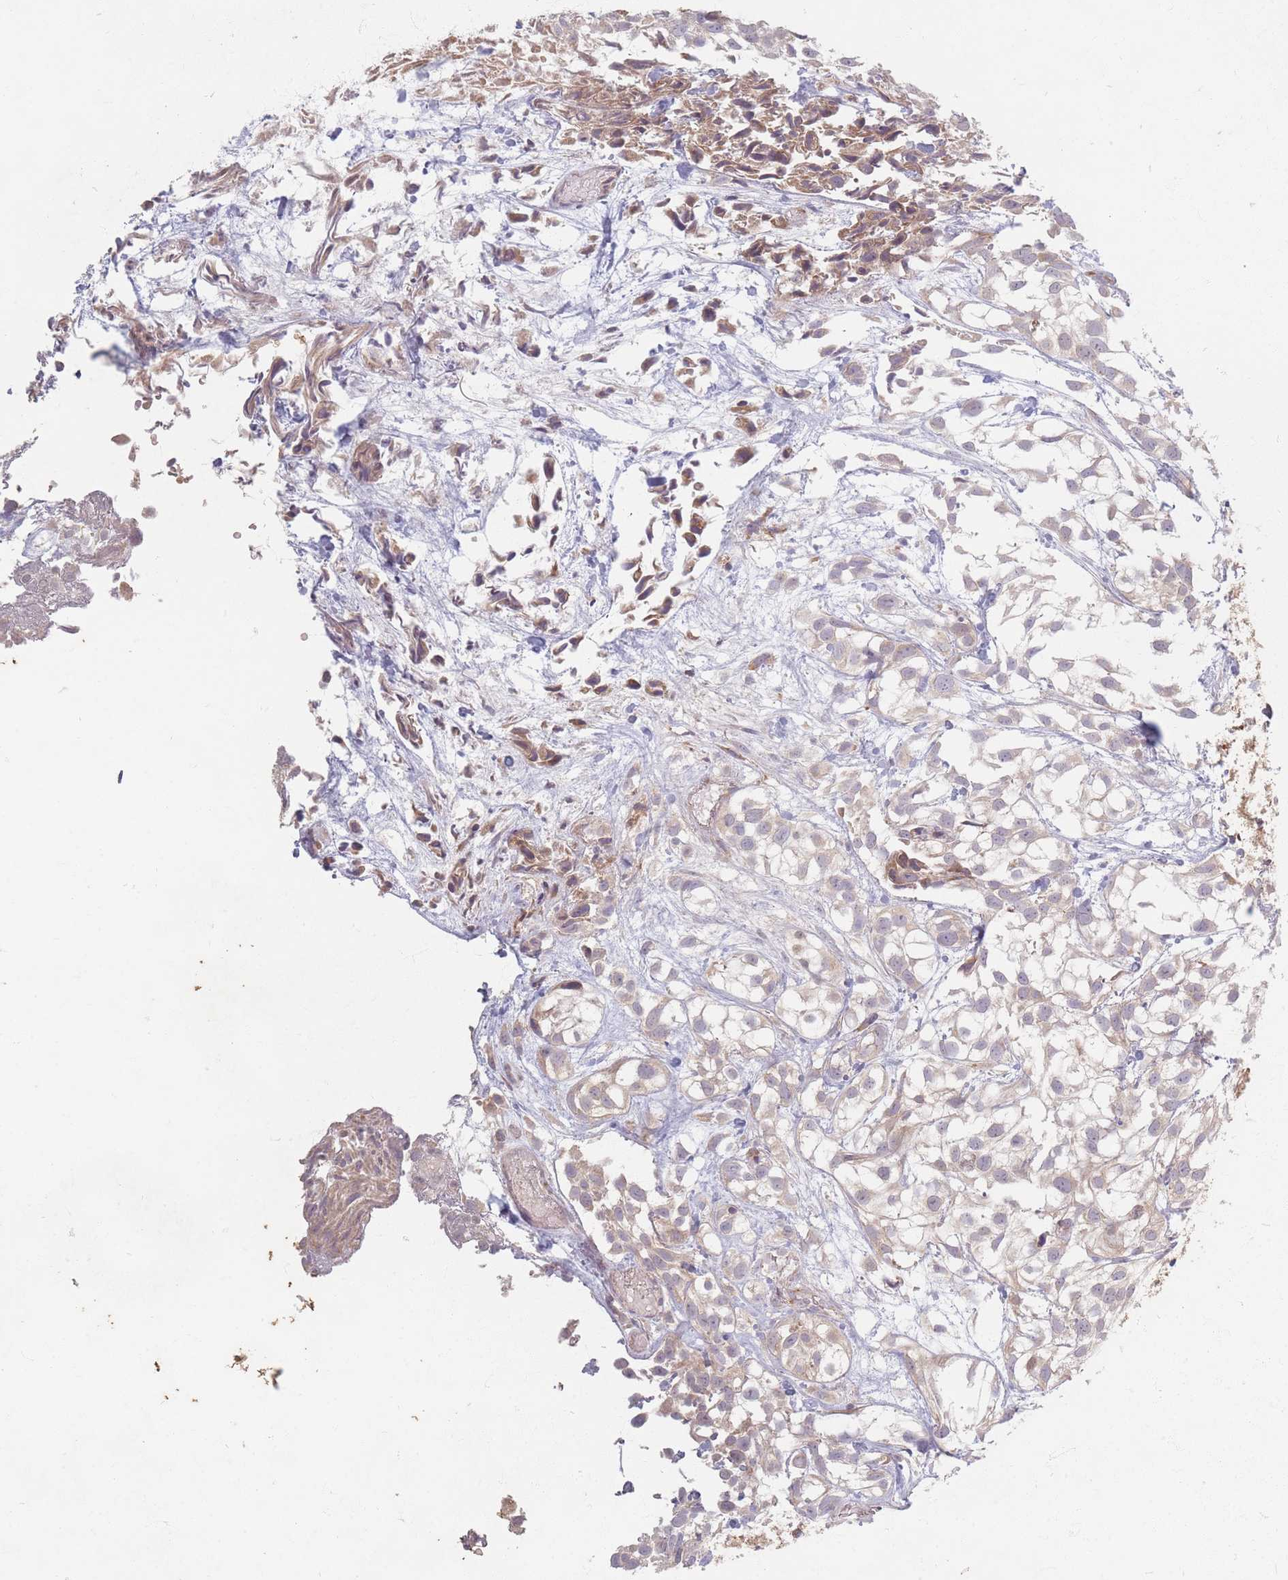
{"staining": {"intensity": "weak", "quantity": "<25%", "location": "cytoplasmic/membranous"}, "tissue": "urothelial cancer", "cell_type": "Tumor cells", "image_type": "cancer", "snomed": [{"axis": "morphology", "description": "Urothelial carcinoma, High grade"}, {"axis": "topography", "description": "Urinary bladder"}], "caption": "High magnification brightfield microscopy of urothelial cancer stained with DAB (brown) and counterstained with hematoxylin (blue): tumor cells show no significant expression. (DAB (3,3'-diaminobenzidine) immunohistochemistry (IHC), high magnification).", "gene": "SMIM14", "patient": {"sex": "male", "age": 56}}